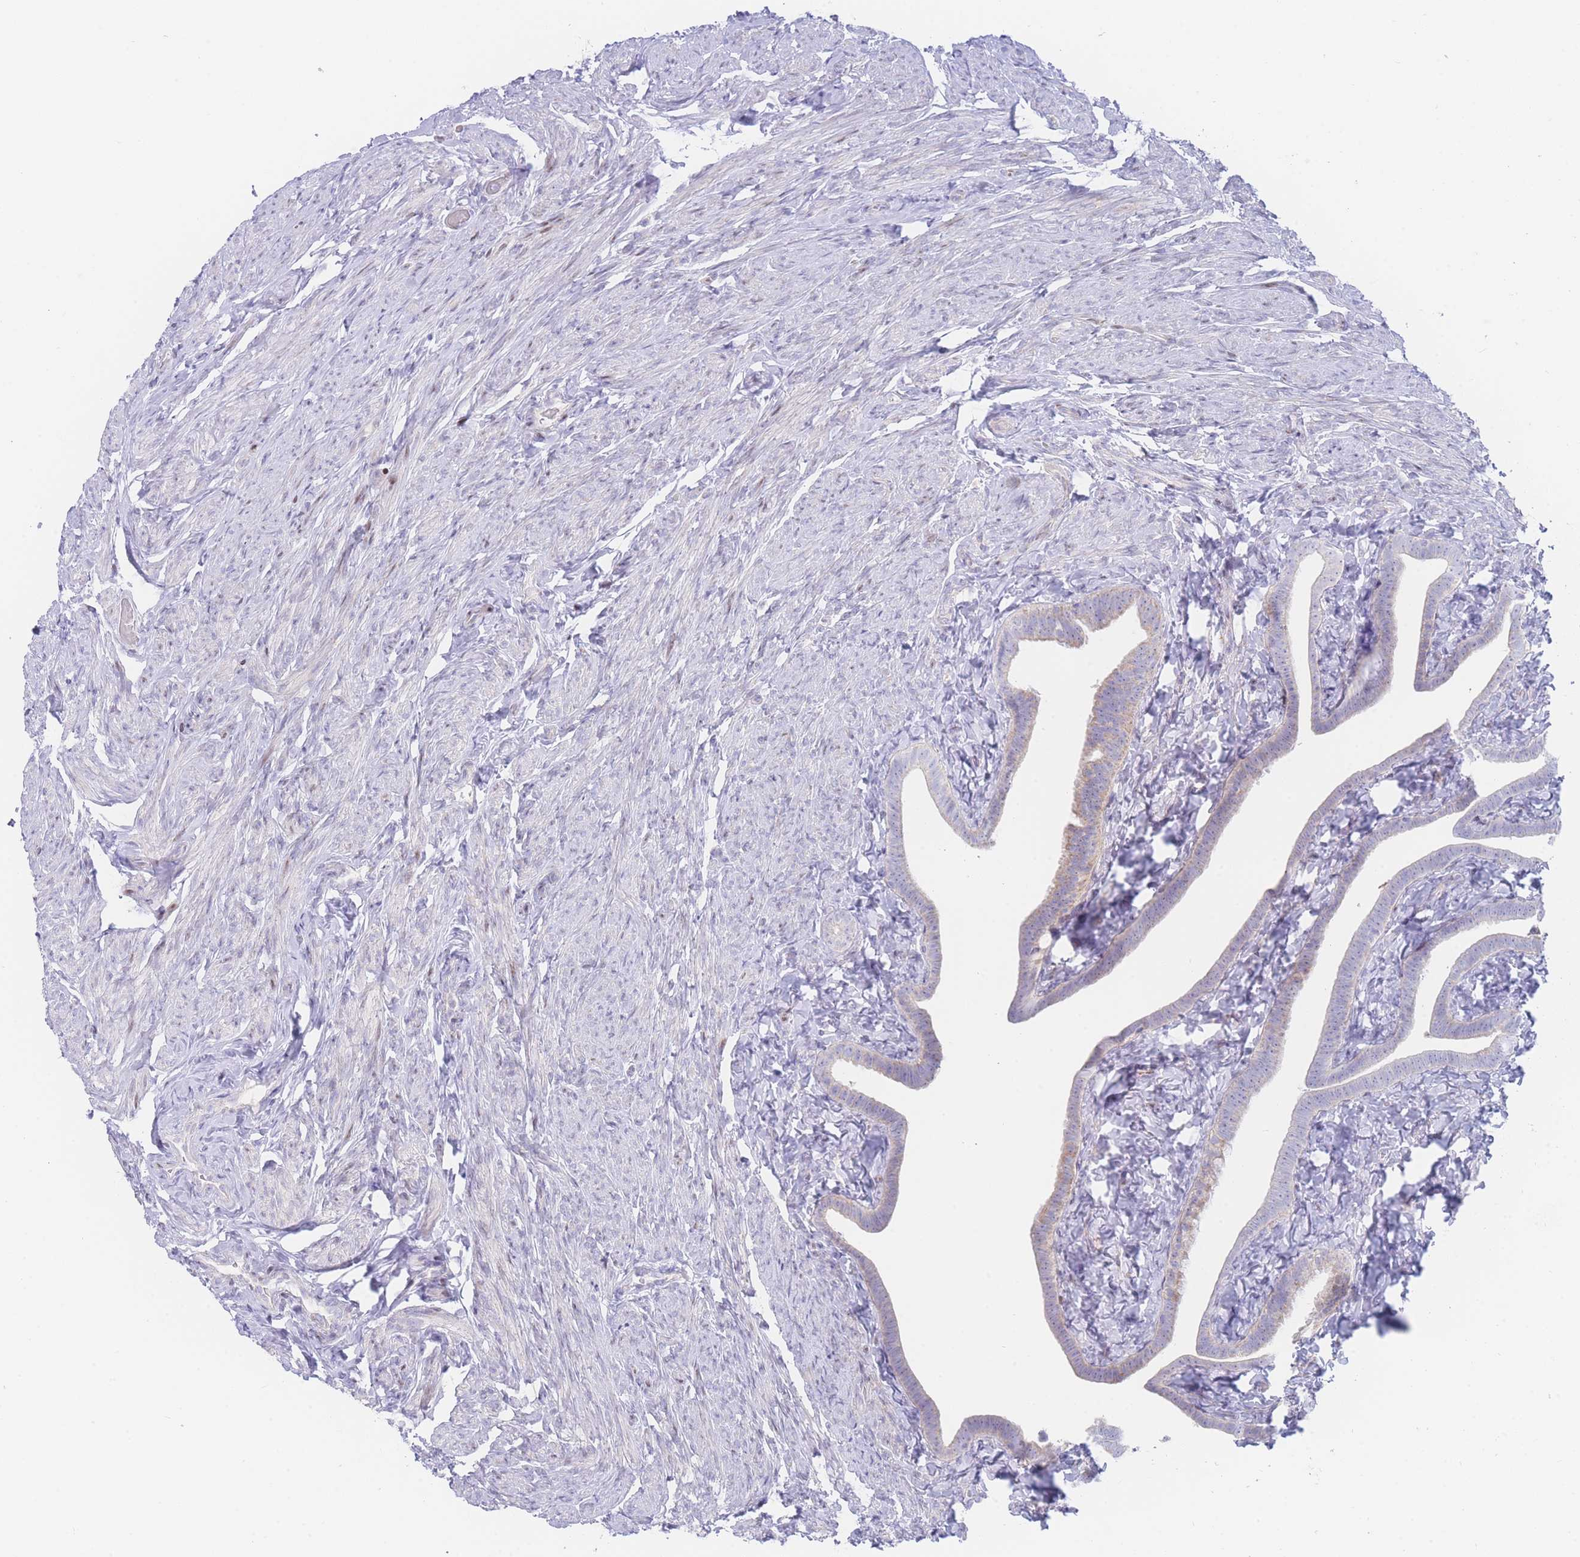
{"staining": {"intensity": "weak", "quantity": "<25%", "location": "cytoplasmic/membranous"}, "tissue": "fallopian tube", "cell_type": "Glandular cells", "image_type": "normal", "snomed": [{"axis": "morphology", "description": "Normal tissue, NOS"}, {"axis": "topography", "description": "Fallopian tube"}], "caption": "A high-resolution histopathology image shows immunohistochemistry staining of unremarkable fallopian tube, which shows no significant expression in glandular cells. (IHC, brightfield microscopy, high magnification).", "gene": "GPAM", "patient": {"sex": "female", "age": 69}}